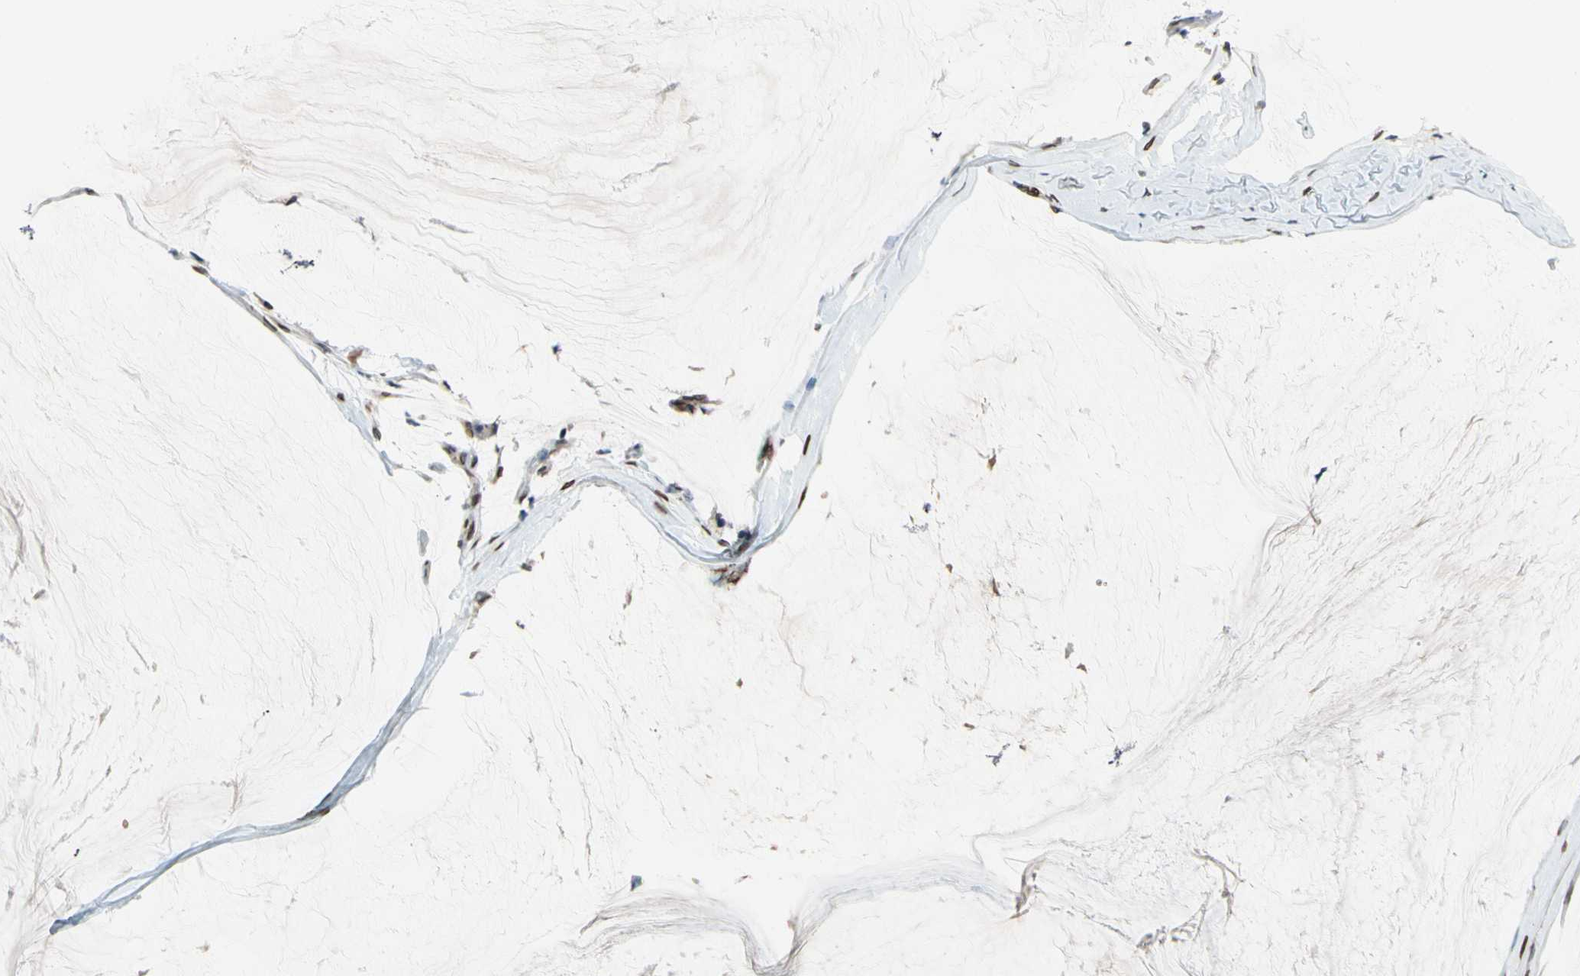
{"staining": {"intensity": "strong", "quantity": ">75%", "location": "cytoplasmic/membranous,nuclear"}, "tissue": "ovarian cancer", "cell_type": "Tumor cells", "image_type": "cancer", "snomed": [{"axis": "morphology", "description": "Cystadenocarcinoma, mucinous, NOS"}, {"axis": "topography", "description": "Ovary"}], "caption": "DAB (3,3'-diaminobenzidine) immunohistochemical staining of human ovarian cancer displays strong cytoplasmic/membranous and nuclear protein staining in about >75% of tumor cells. (Stains: DAB in brown, nuclei in blue, Microscopy: brightfield microscopy at high magnification).", "gene": "SUN1", "patient": {"sex": "female", "age": 39}}